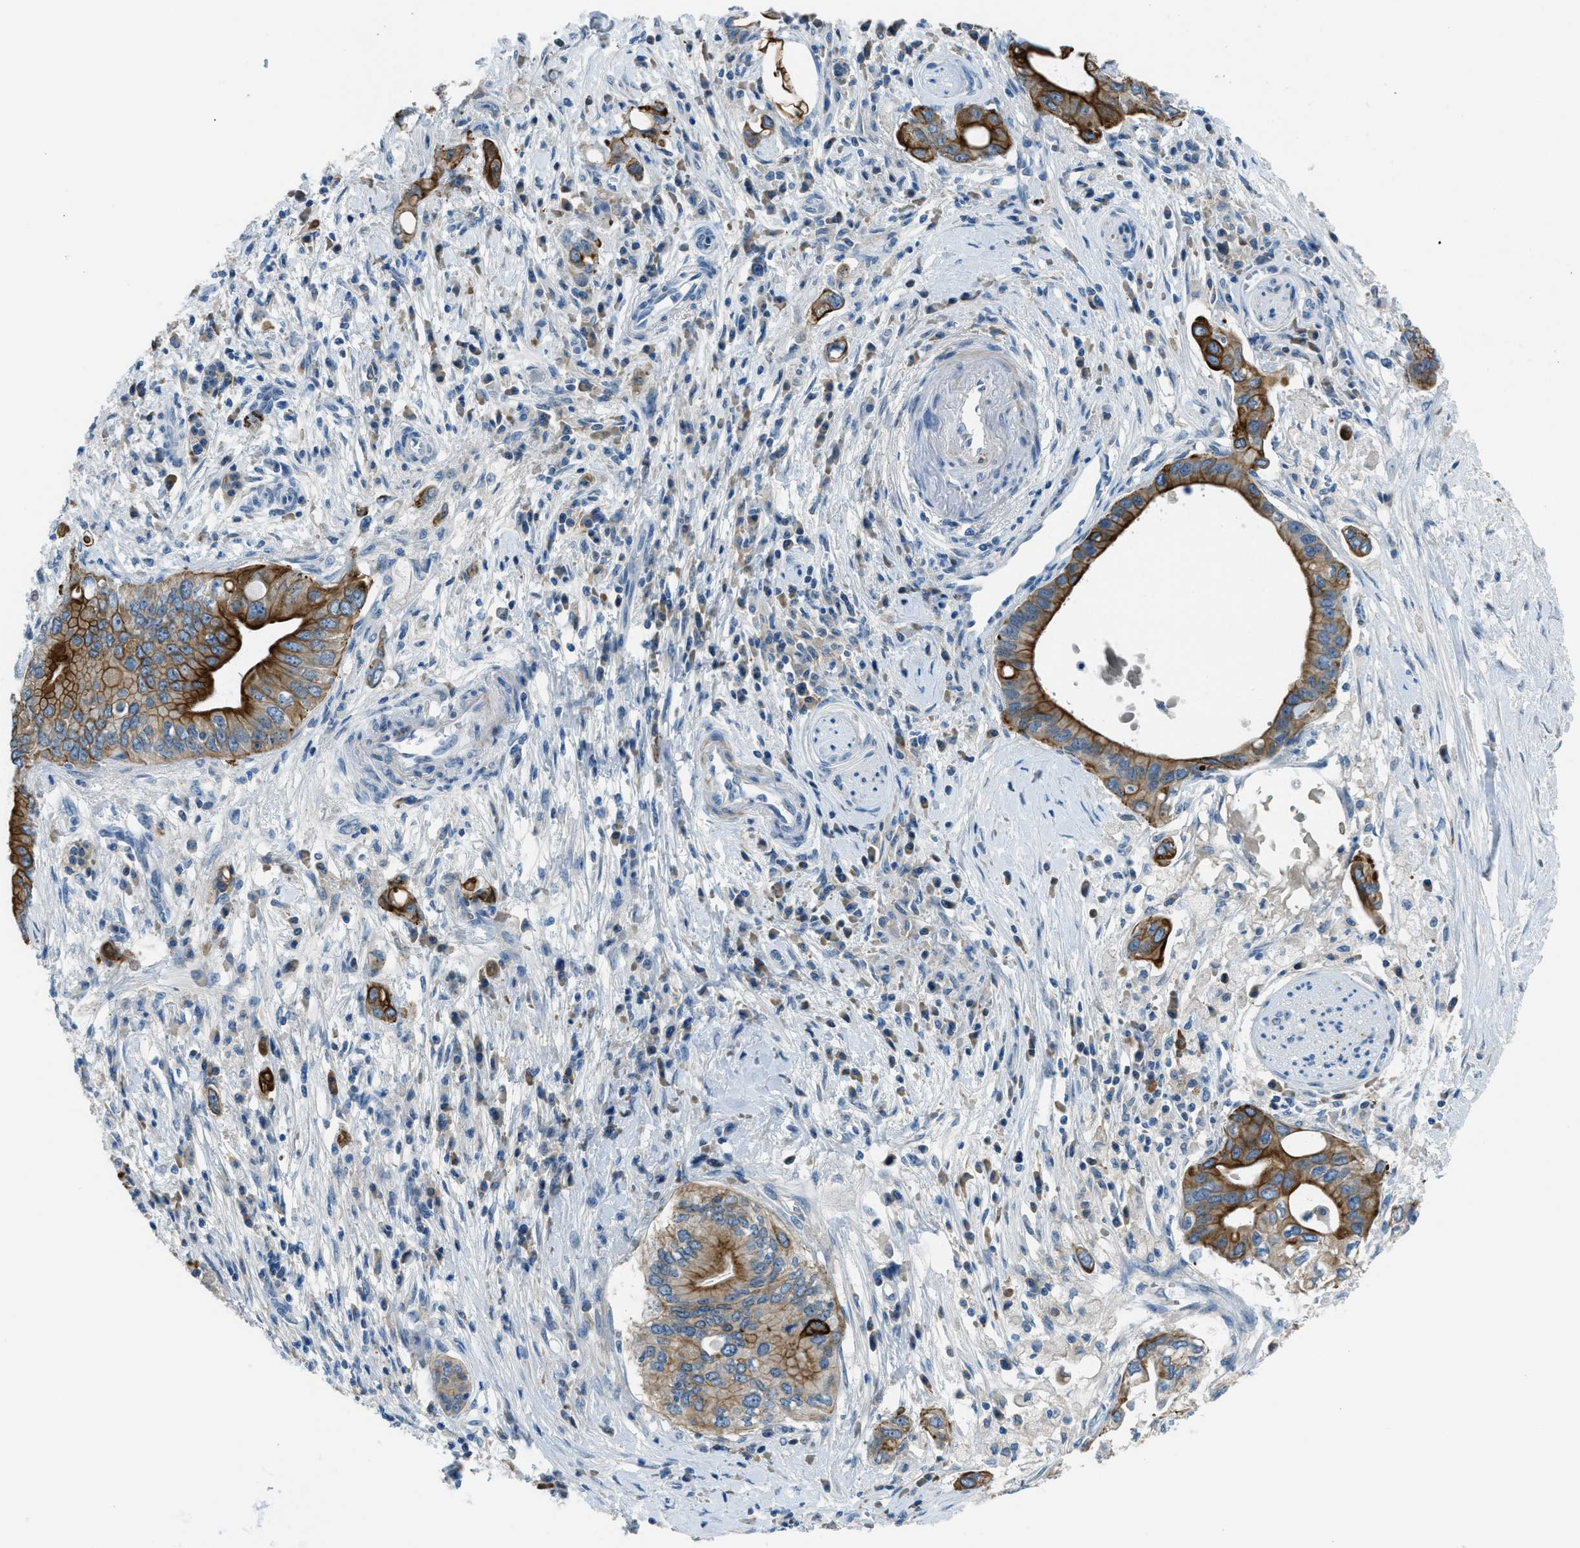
{"staining": {"intensity": "strong", "quantity": ">75%", "location": "cytoplasmic/membranous"}, "tissue": "pancreatic cancer", "cell_type": "Tumor cells", "image_type": "cancer", "snomed": [{"axis": "morphology", "description": "Adenocarcinoma, NOS"}, {"axis": "topography", "description": "Pancreas"}], "caption": "Brown immunohistochemical staining in pancreatic cancer shows strong cytoplasmic/membranous expression in about >75% of tumor cells.", "gene": "KLHL8", "patient": {"sex": "female", "age": 73}}